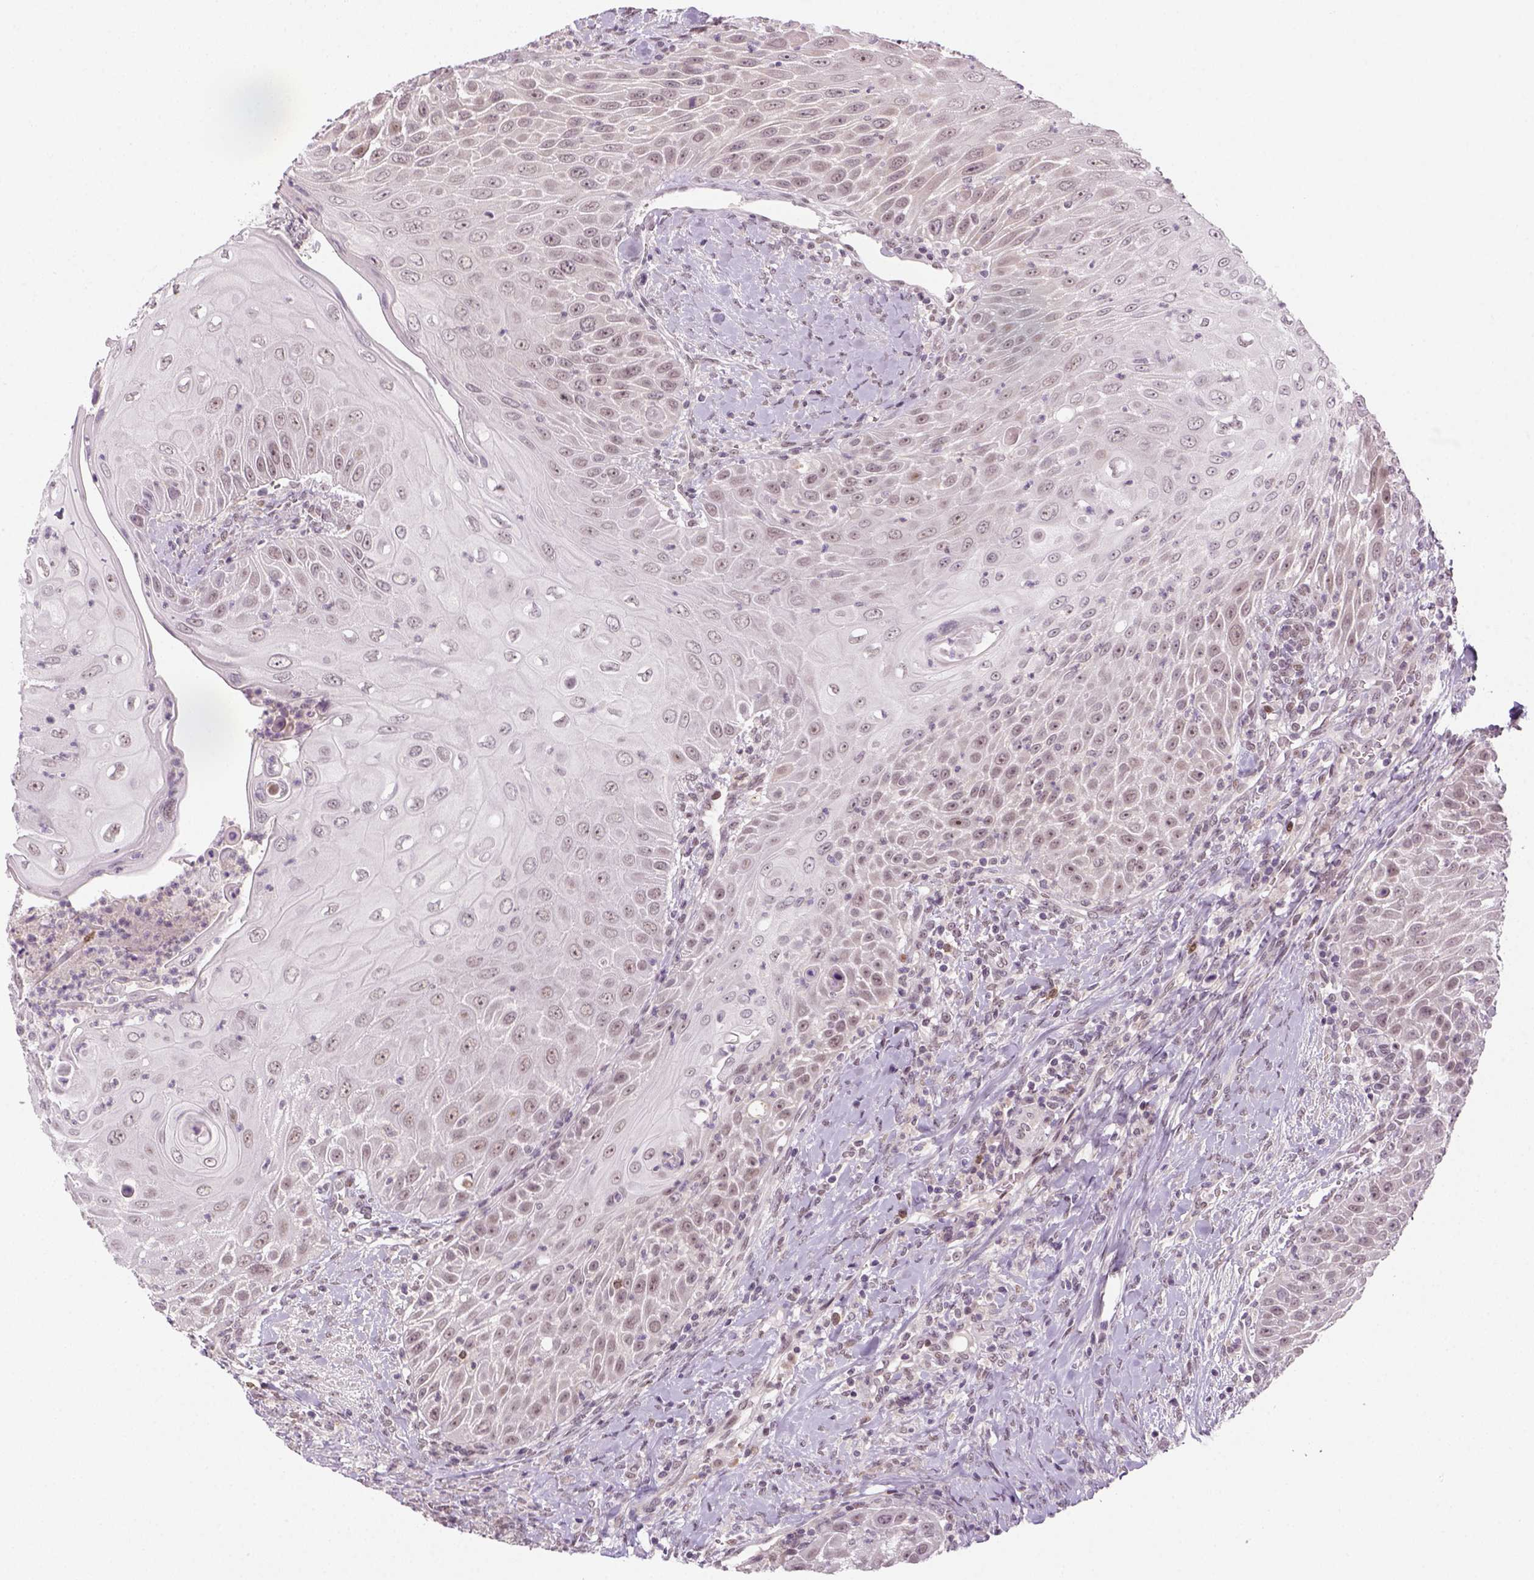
{"staining": {"intensity": "weak", "quantity": "25%-75%", "location": "nuclear"}, "tissue": "head and neck cancer", "cell_type": "Tumor cells", "image_type": "cancer", "snomed": [{"axis": "morphology", "description": "Squamous cell carcinoma, NOS"}, {"axis": "topography", "description": "Head-Neck"}], "caption": "Tumor cells display low levels of weak nuclear expression in approximately 25%-75% of cells in squamous cell carcinoma (head and neck).", "gene": "MAGEB3", "patient": {"sex": "male", "age": 69}}